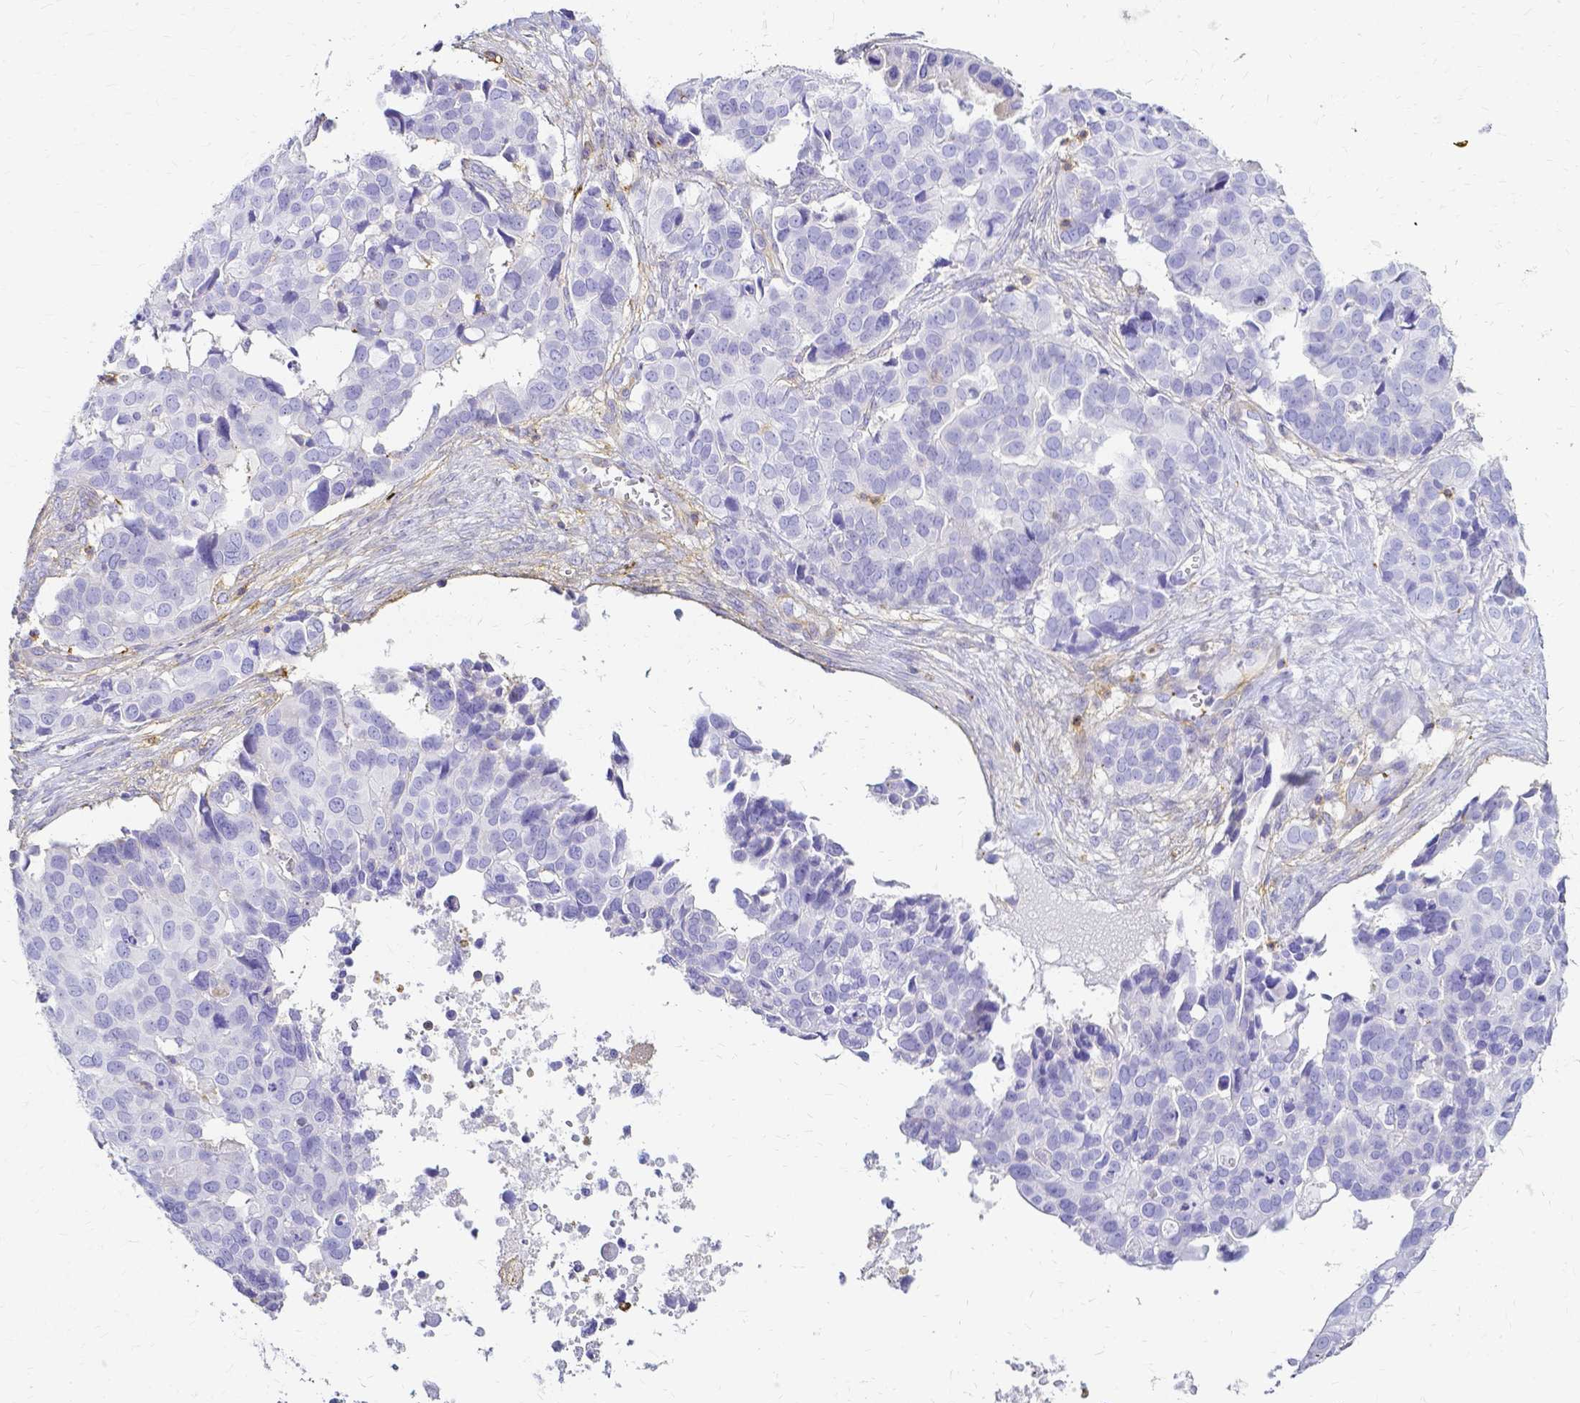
{"staining": {"intensity": "negative", "quantity": "none", "location": "none"}, "tissue": "ovarian cancer", "cell_type": "Tumor cells", "image_type": "cancer", "snomed": [{"axis": "morphology", "description": "Carcinoma, endometroid"}, {"axis": "topography", "description": "Ovary"}], "caption": "The image shows no significant positivity in tumor cells of ovarian endometroid carcinoma.", "gene": "HSPA12A", "patient": {"sex": "female", "age": 78}}